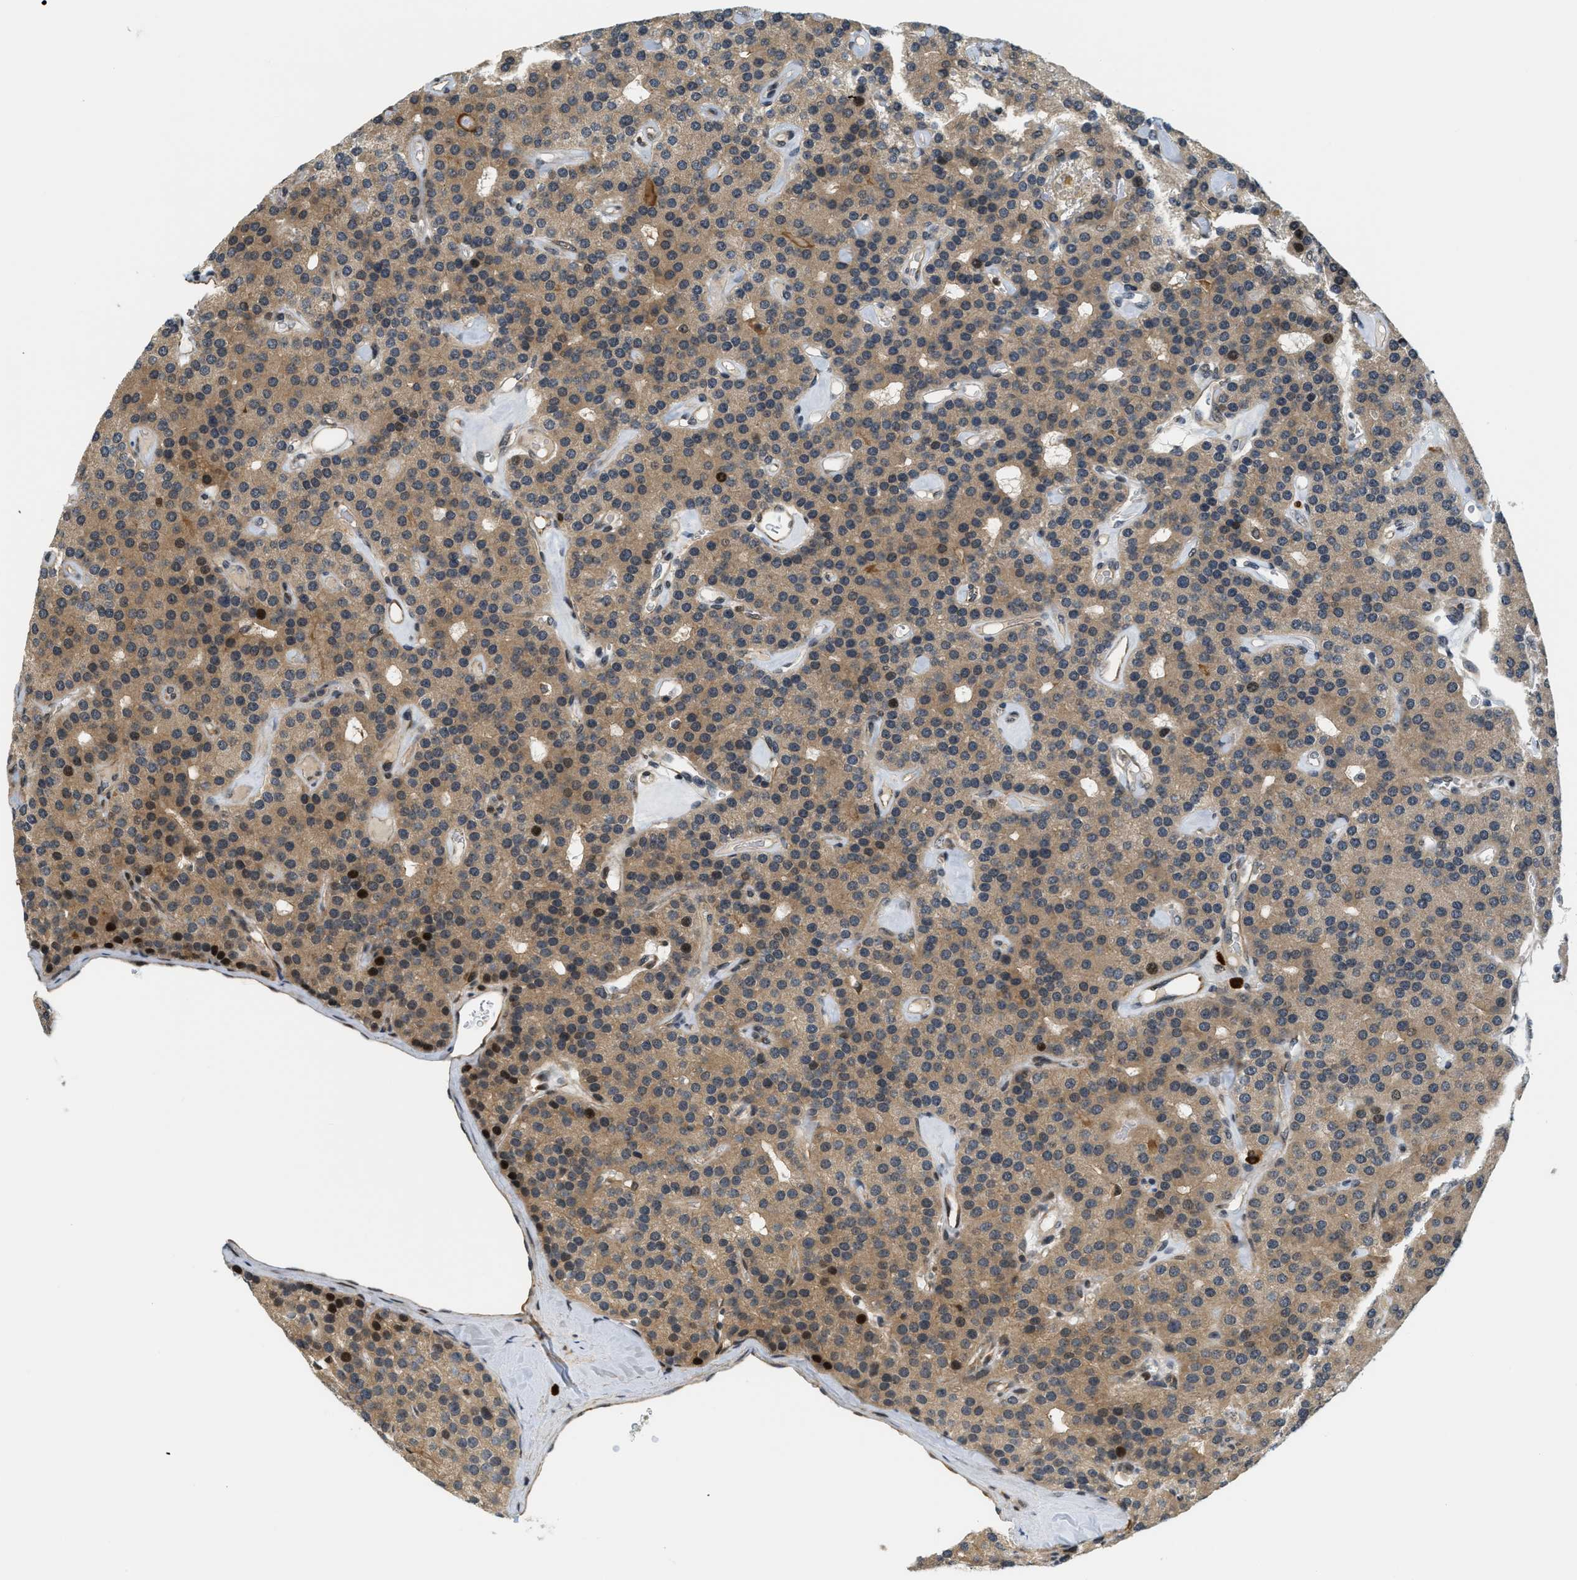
{"staining": {"intensity": "moderate", "quantity": ">75%", "location": "cytoplasmic/membranous,nuclear"}, "tissue": "parathyroid gland", "cell_type": "Glandular cells", "image_type": "normal", "snomed": [{"axis": "morphology", "description": "Normal tissue, NOS"}, {"axis": "morphology", "description": "Adenoma, NOS"}, {"axis": "topography", "description": "Parathyroid gland"}], "caption": "Protein staining by IHC reveals moderate cytoplasmic/membranous,nuclear expression in approximately >75% of glandular cells in unremarkable parathyroid gland.", "gene": "KMT2A", "patient": {"sex": "female", "age": 86}}